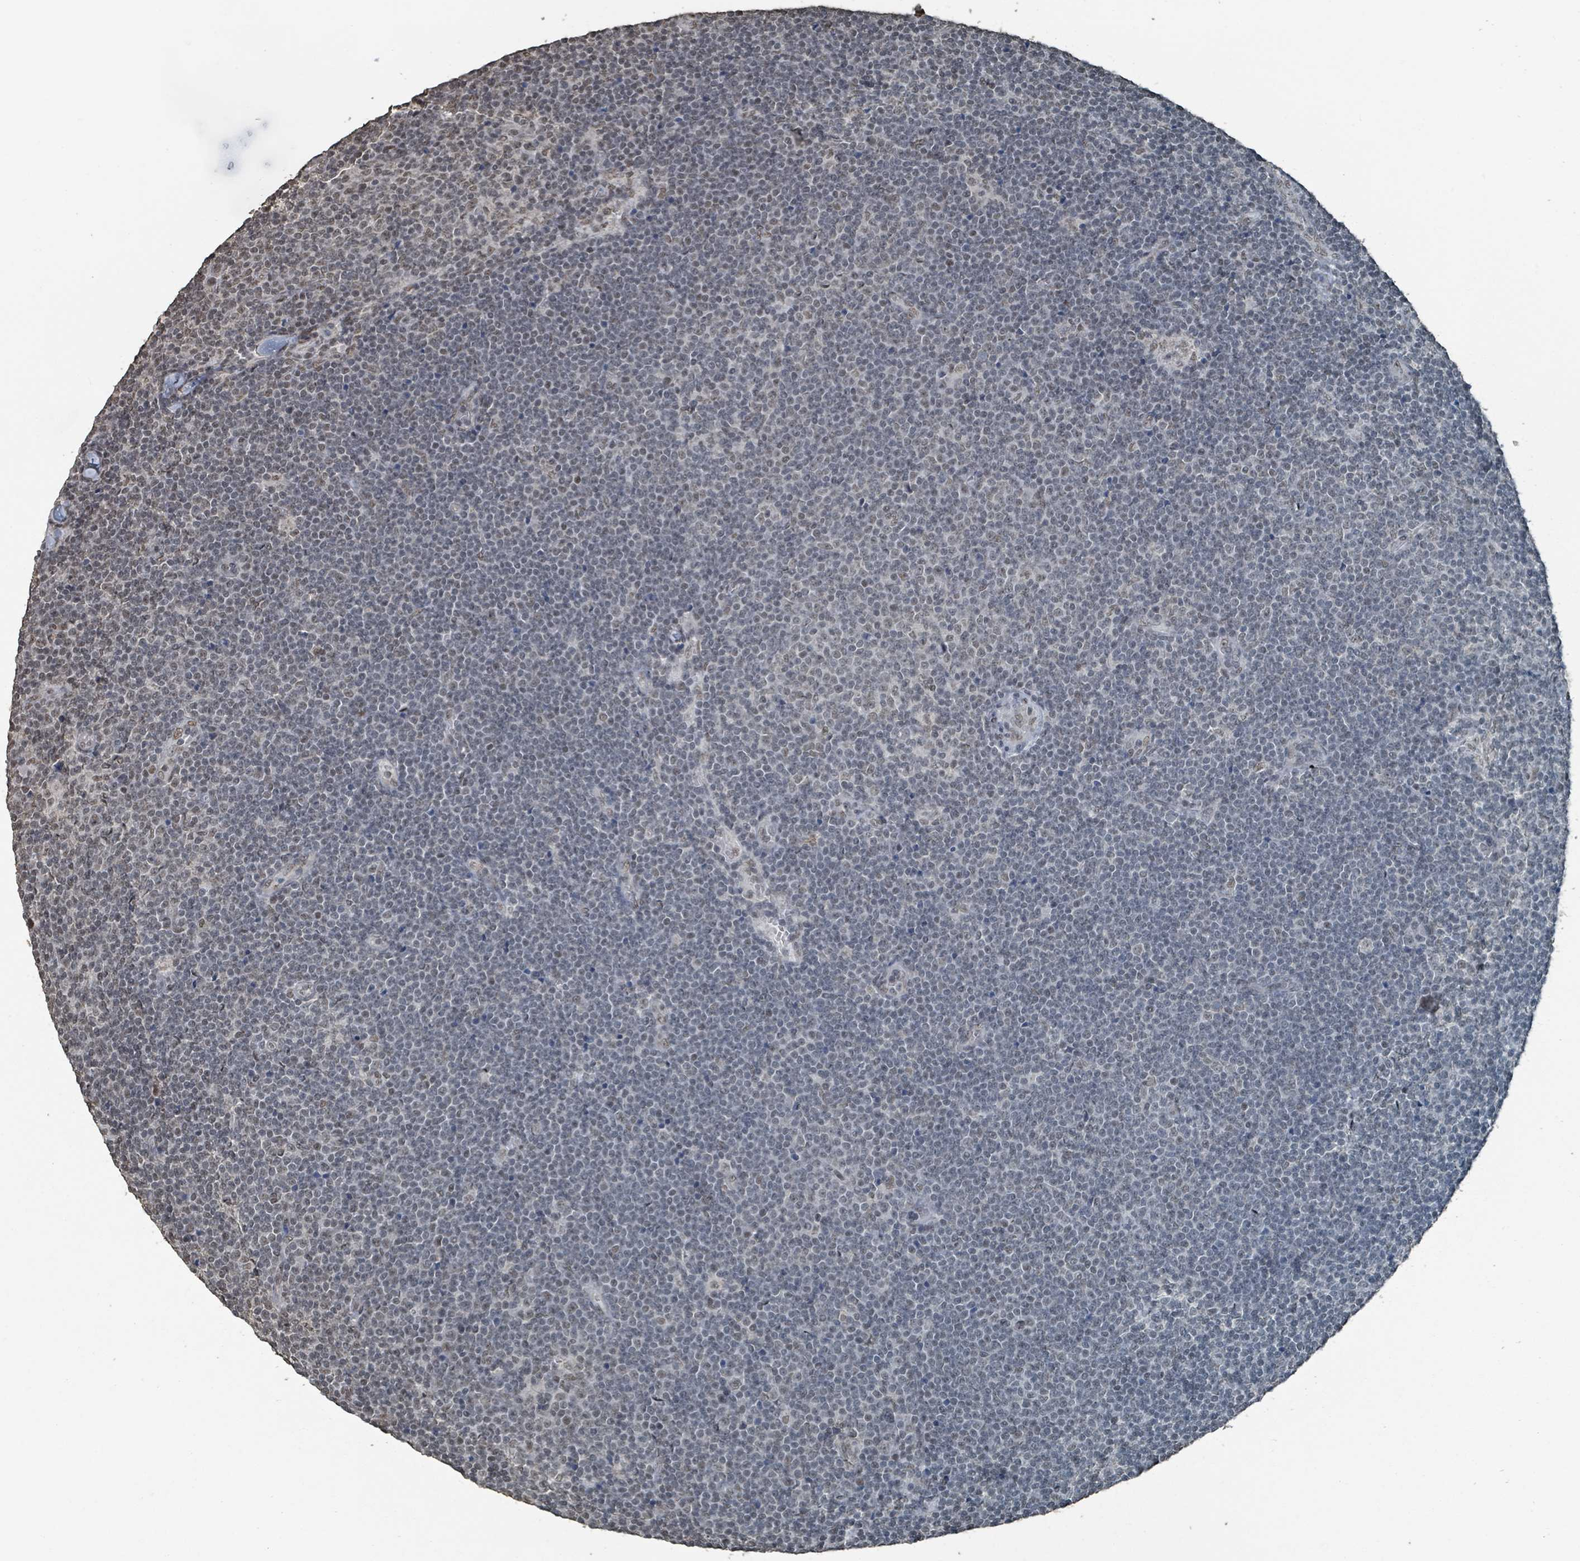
{"staining": {"intensity": "weak", "quantity": "<25%", "location": "nuclear"}, "tissue": "lymphoma", "cell_type": "Tumor cells", "image_type": "cancer", "snomed": [{"axis": "morphology", "description": "Malignant lymphoma, non-Hodgkin's type, Low grade"}, {"axis": "topography", "description": "Lymph node"}], "caption": "An IHC micrograph of lymphoma is shown. There is no staining in tumor cells of lymphoma.", "gene": "PHIP", "patient": {"sex": "male", "age": 48}}